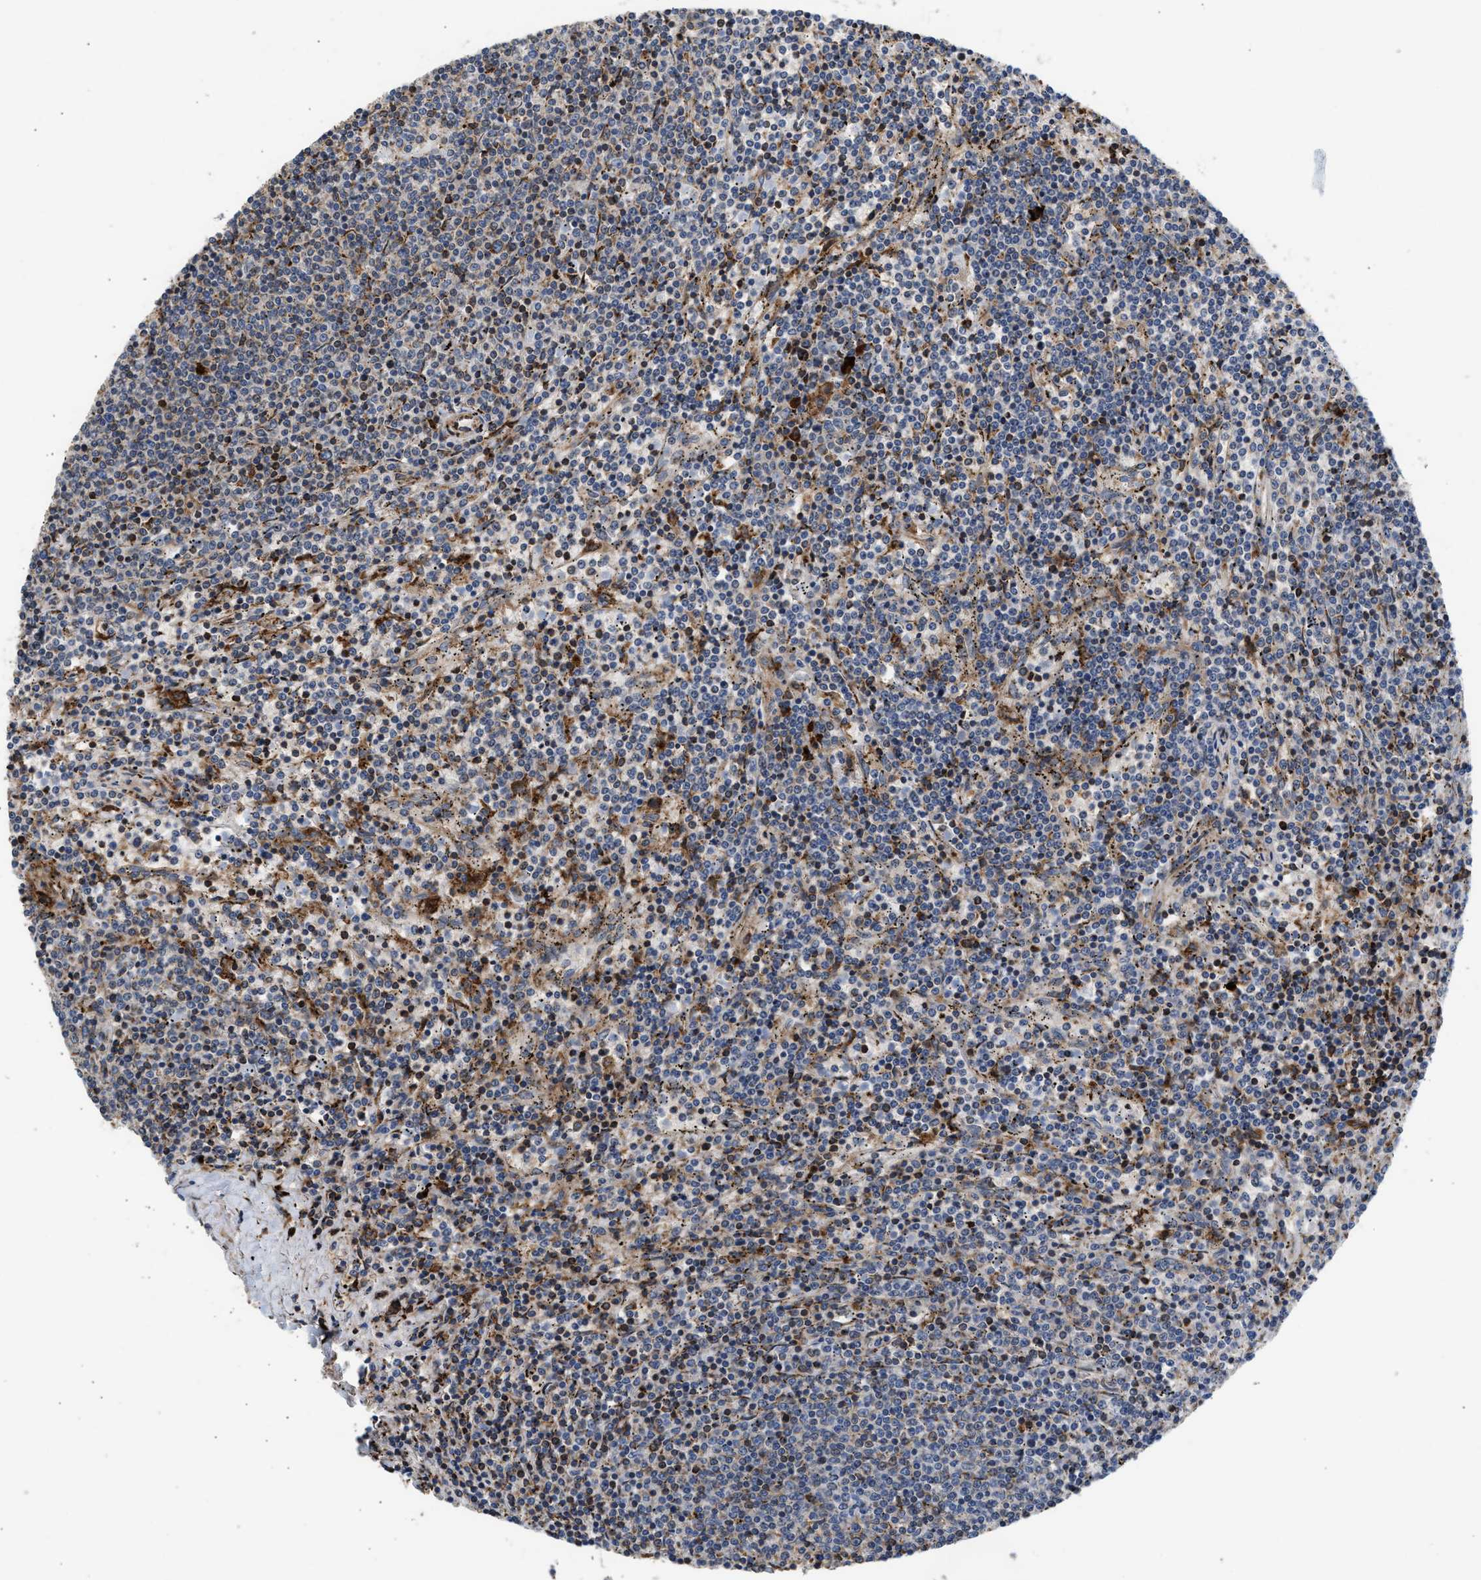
{"staining": {"intensity": "weak", "quantity": "<25%", "location": "cytoplasmic/membranous"}, "tissue": "lymphoma", "cell_type": "Tumor cells", "image_type": "cancer", "snomed": [{"axis": "morphology", "description": "Malignant lymphoma, non-Hodgkin's type, Low grade"}, {"axis": "topography", "description": "Spleen"}], "caption": "Immunohistochemistry of low-grade malignant lymphoma, non-Hodgkin's type displays no expression in tumor cells.", "gene": "AMZ1", "patient": {"sex": "female", "age": 50}}